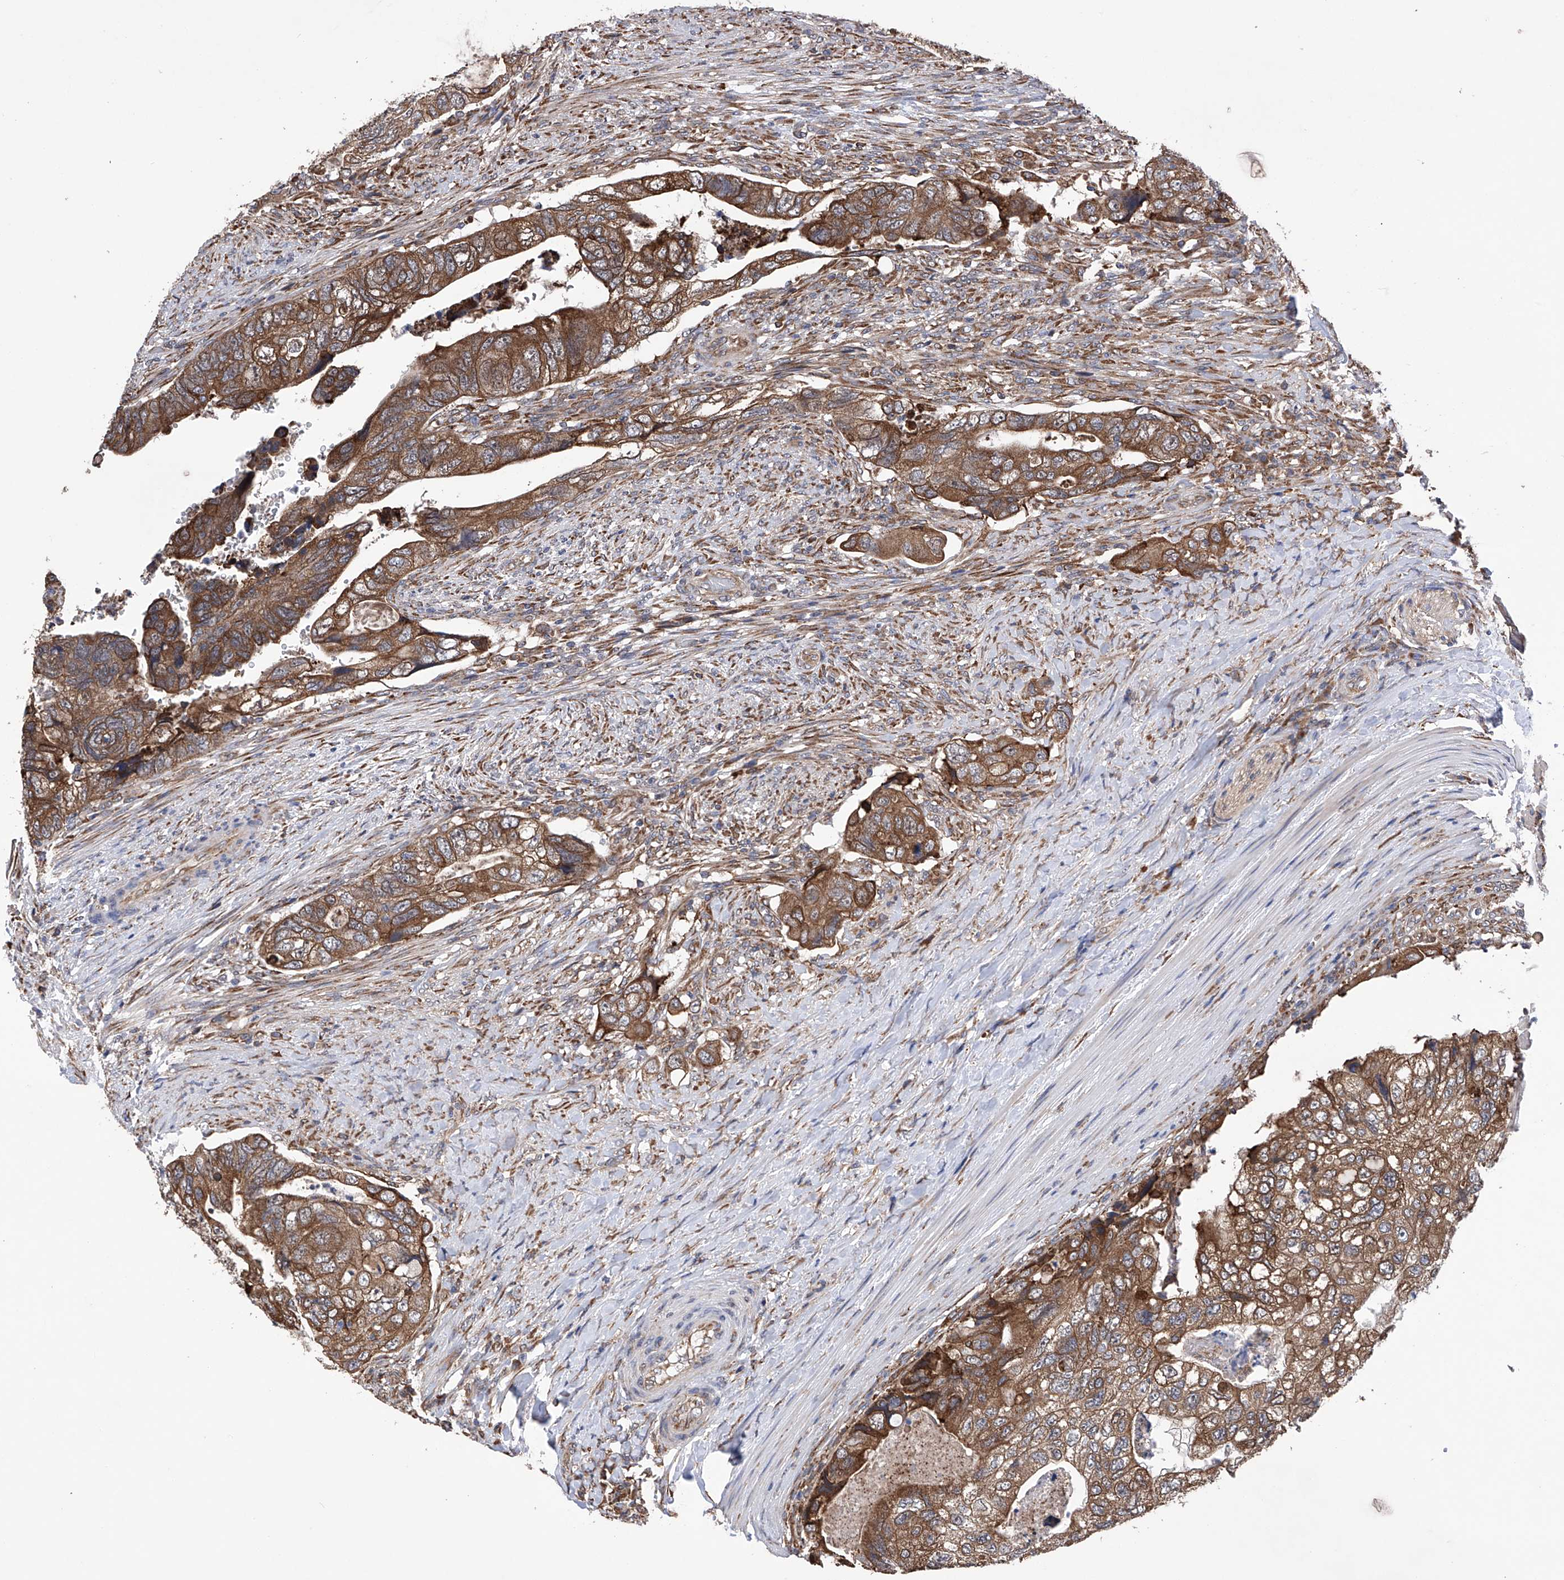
{"staining": {"intensity": "moderate", "quantity": ">75%", "location": "cytoplasmic/membranous"}, "tissue": "colorectal cancer", "cell_type": "Tumor cells", "image_type": "cancer", "snomed": [{"axis": "morphology", "description": "Adenocarcinoma, NOS"}, {"axis": "topography", "description": "Rectum"}], "caption": "Protein expression analysis of human colorectal adenocarcinoma reveals moderate cytoplasmic/membranous staining in about >75% of tumor cells. Using DAB (3,3'-diaminobenzidine) (brown) and hematoxylin (blue) stains, captured at high magnification using brightfield microscopy.", "gene": "DNAH8", "patient": {"sex": "male", "age": 63}}